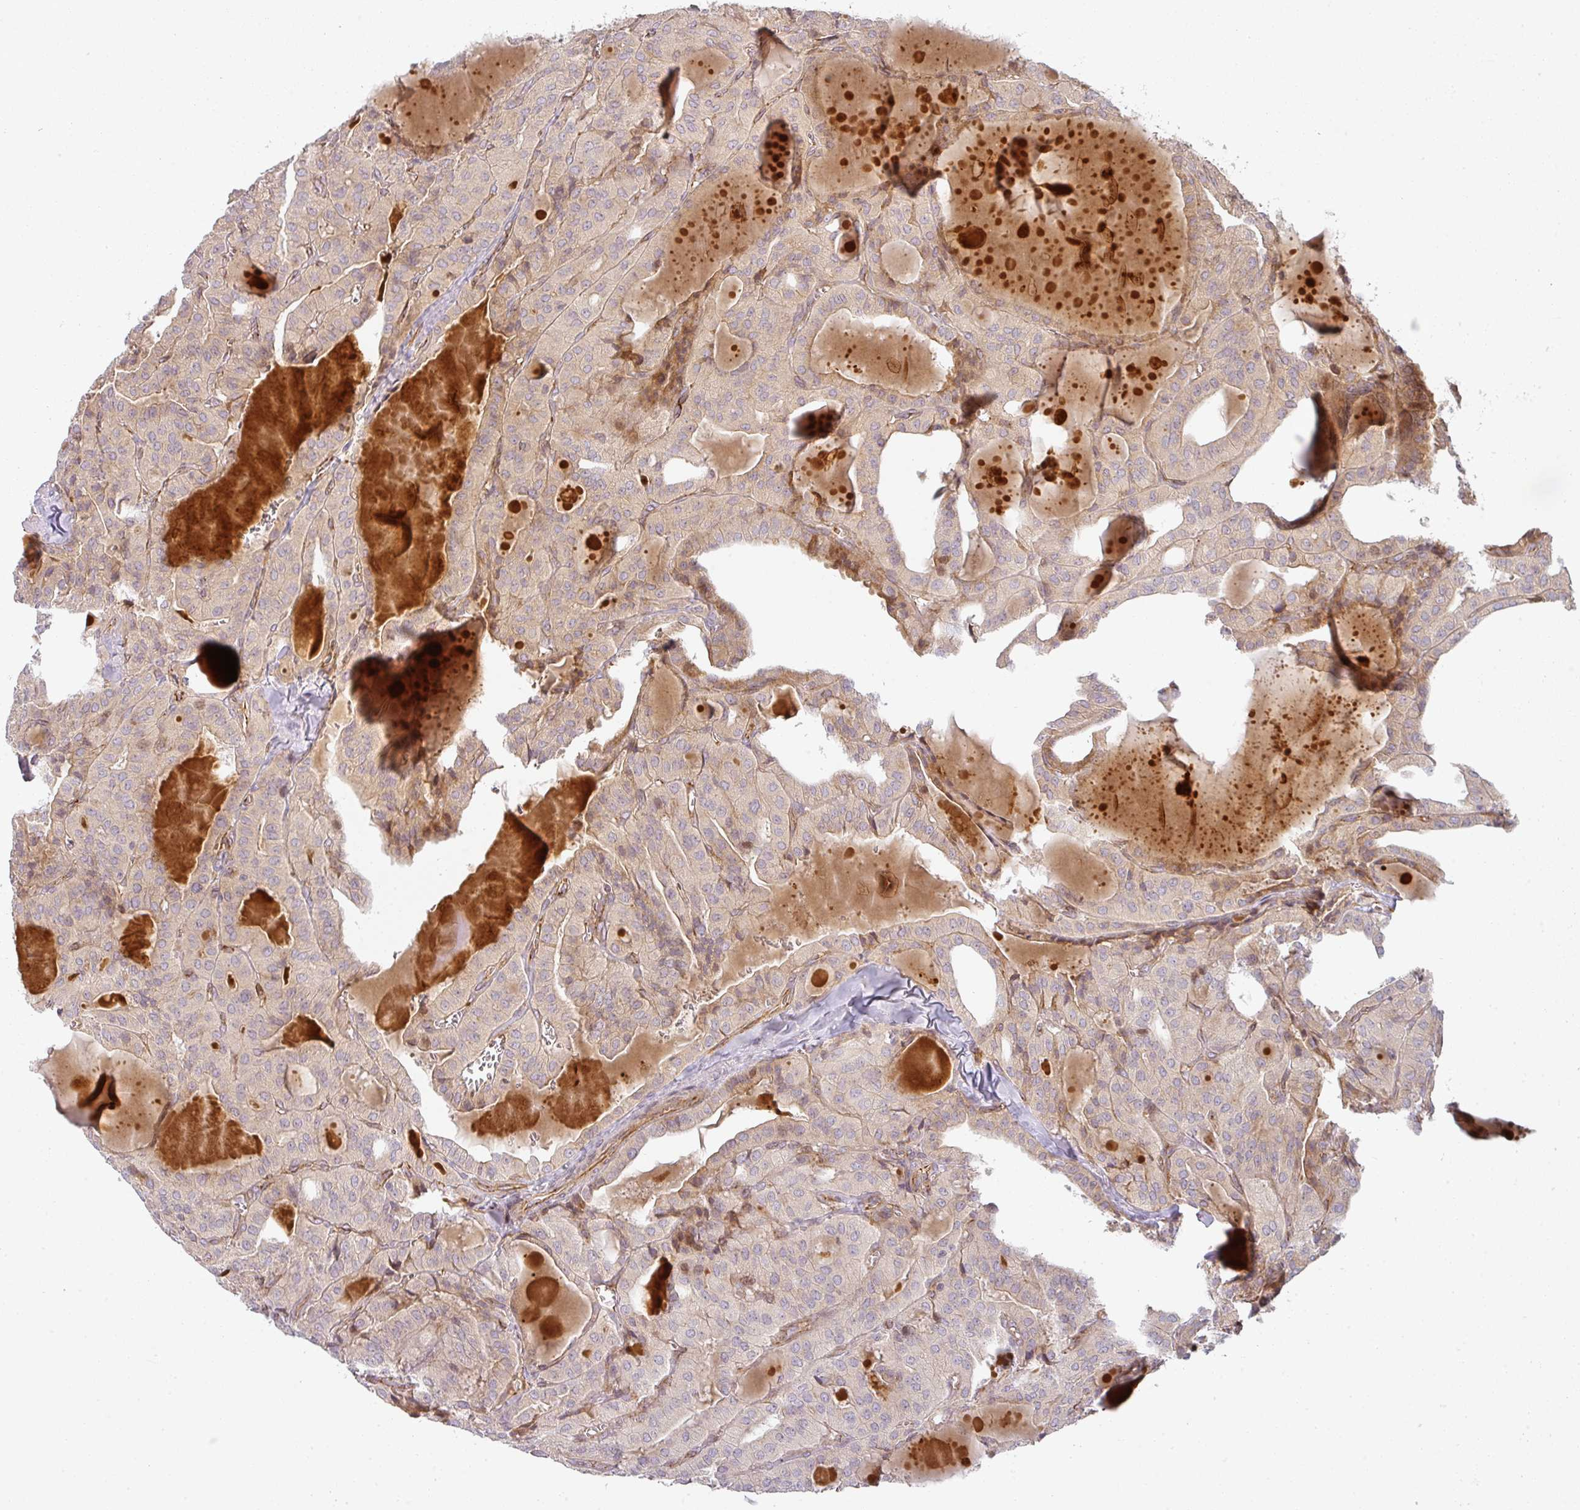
{"staining": {"intensity": "weak", "quantity": "<25%", "location": "cytoplasmic/membranous"}, "tissue": "thyroid cancer", "cell_type": "Tumor cells", "image_type": "cancer", "snomed": [{"axis": "morphology", "description": "Papillary adenocarcinoma, NOS"}, {"axis": "topography", "description": "Thyroid gland"}], "caption": "Thyroid cancer was stained to show a protein in brown. There is no significant positivity in tumor cells. (DAB immunohistochemistry, high magnification).", "gene": "CNOT1", "patient": {"sex": "male", "age": 52}}